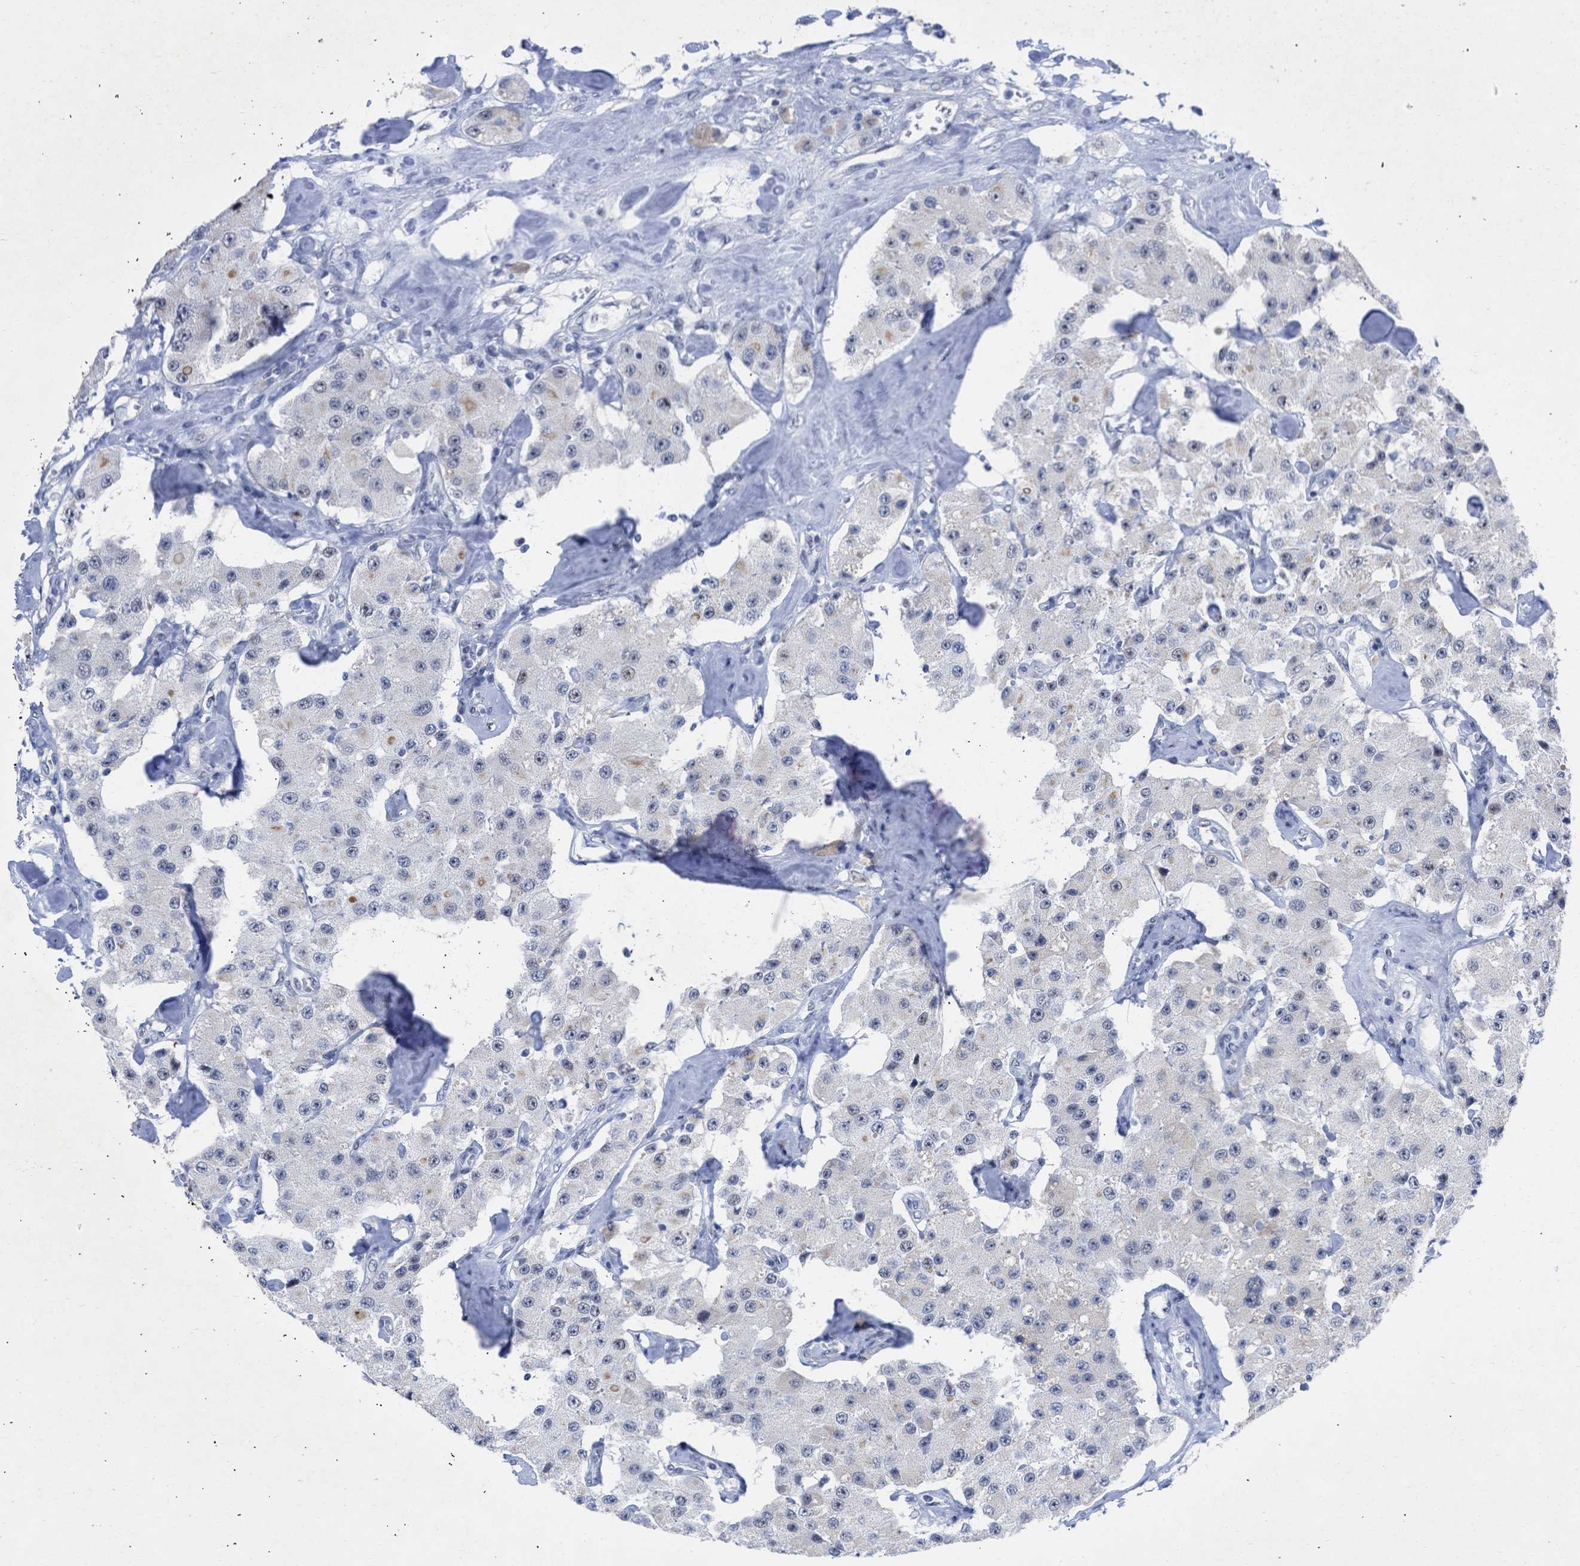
{"staining": {"intensity": "weak", "quantity": "<25%", "location": "nuclear"}, "tissue": "carcinoid", "cell_type": "Tumor cells", "image_type": "cancer", "snomed": [{"axis": "morphology", "description": "Carcinoid, malignant, NOS"}, {"axis": "topography", "description": "Pancreas"}], "caption": "There is no significant expression in tumor cells of carcinoid.", "gene": "DDX41", "patient": {"sex": "male", "age": 41}}